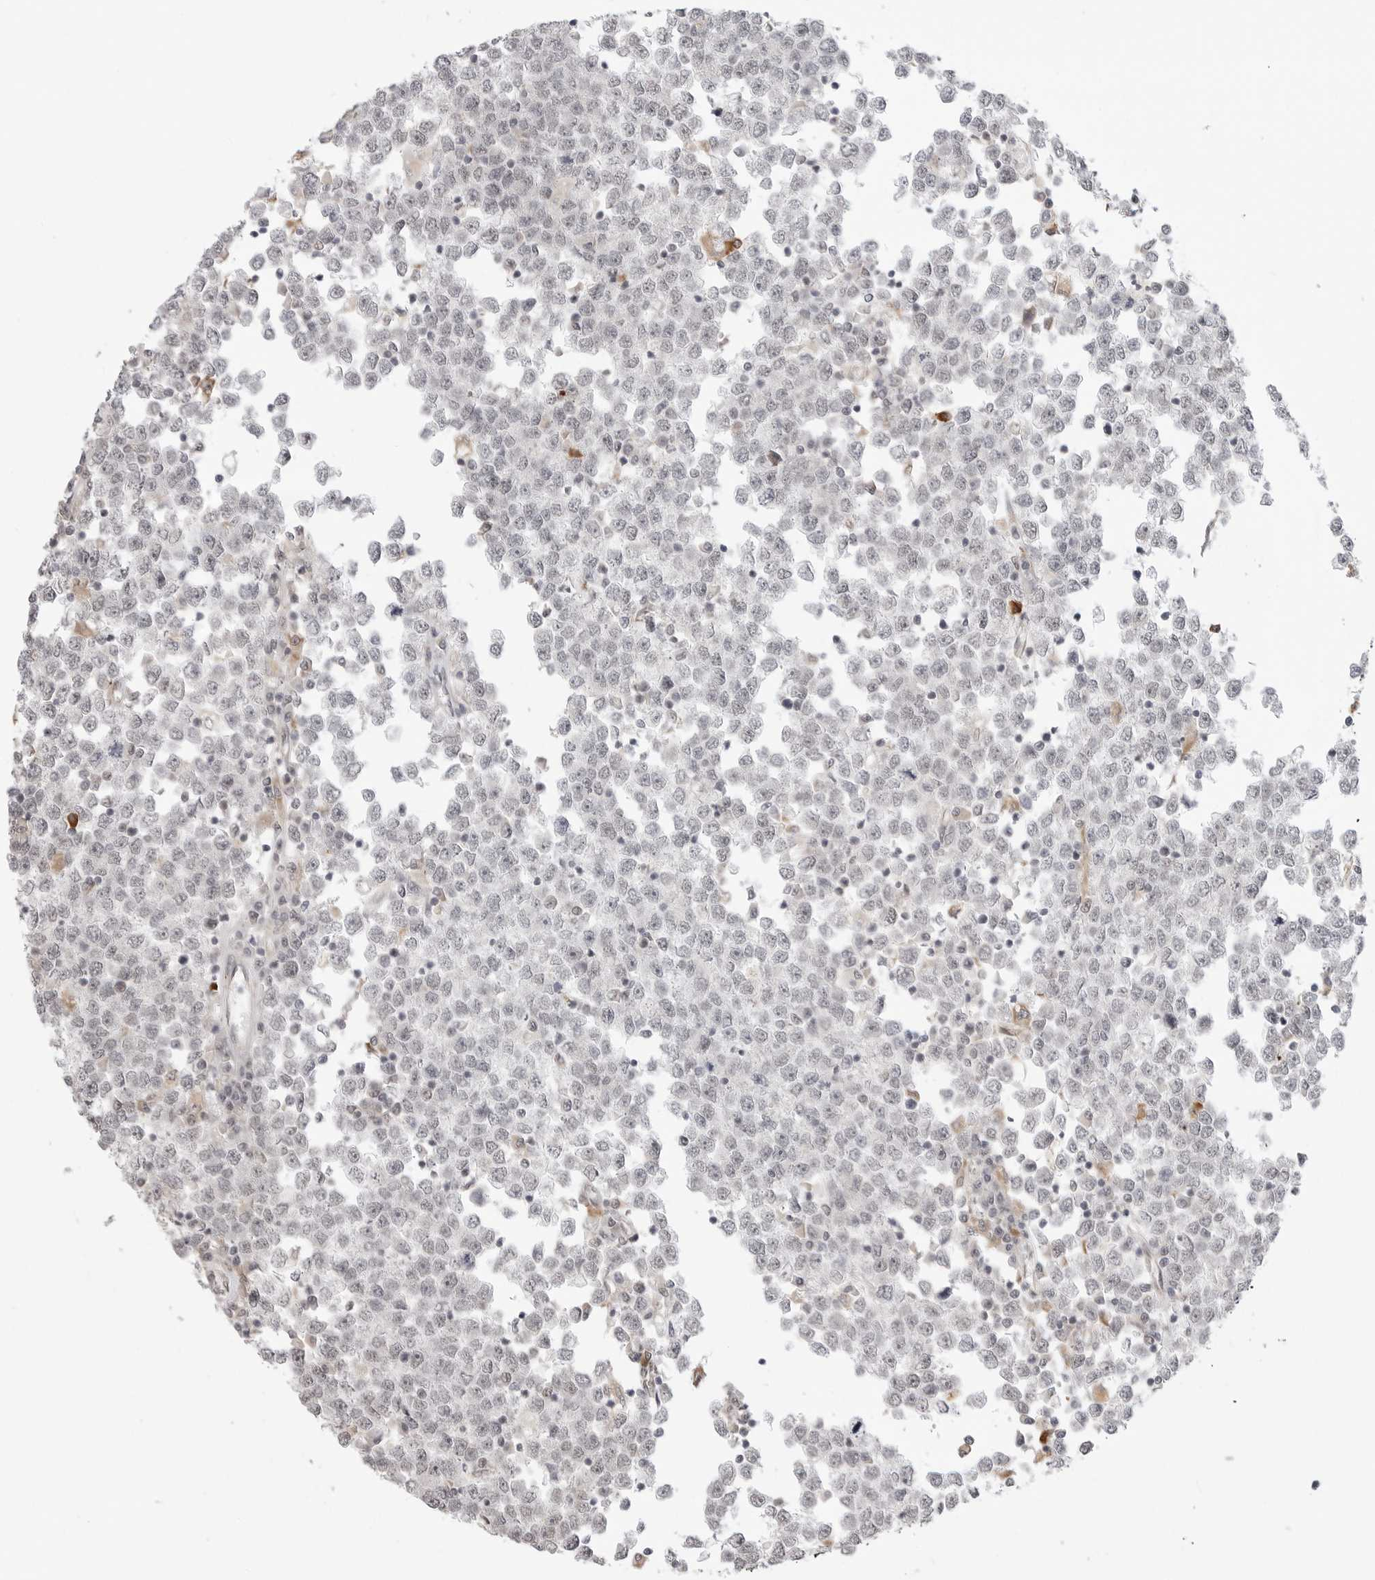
{"staining": {"intensity": "negative", "quantity": "none", "location": "none"}, "tissue": "testis cancer", "cell_type": "Tumor cells", "image_type": "cancer", "snomed": [{"axis": "morphology", "description": "Seminoma, NOS"}, {"axis": "topography", "description": "Testis"}], "caption": "Testis cancer (seminoma) was stained to show a protein in brown. There is no significant expression in tumor cells.", "gene": "KALRN", "patient": {"sex": "male", "age": 65}}